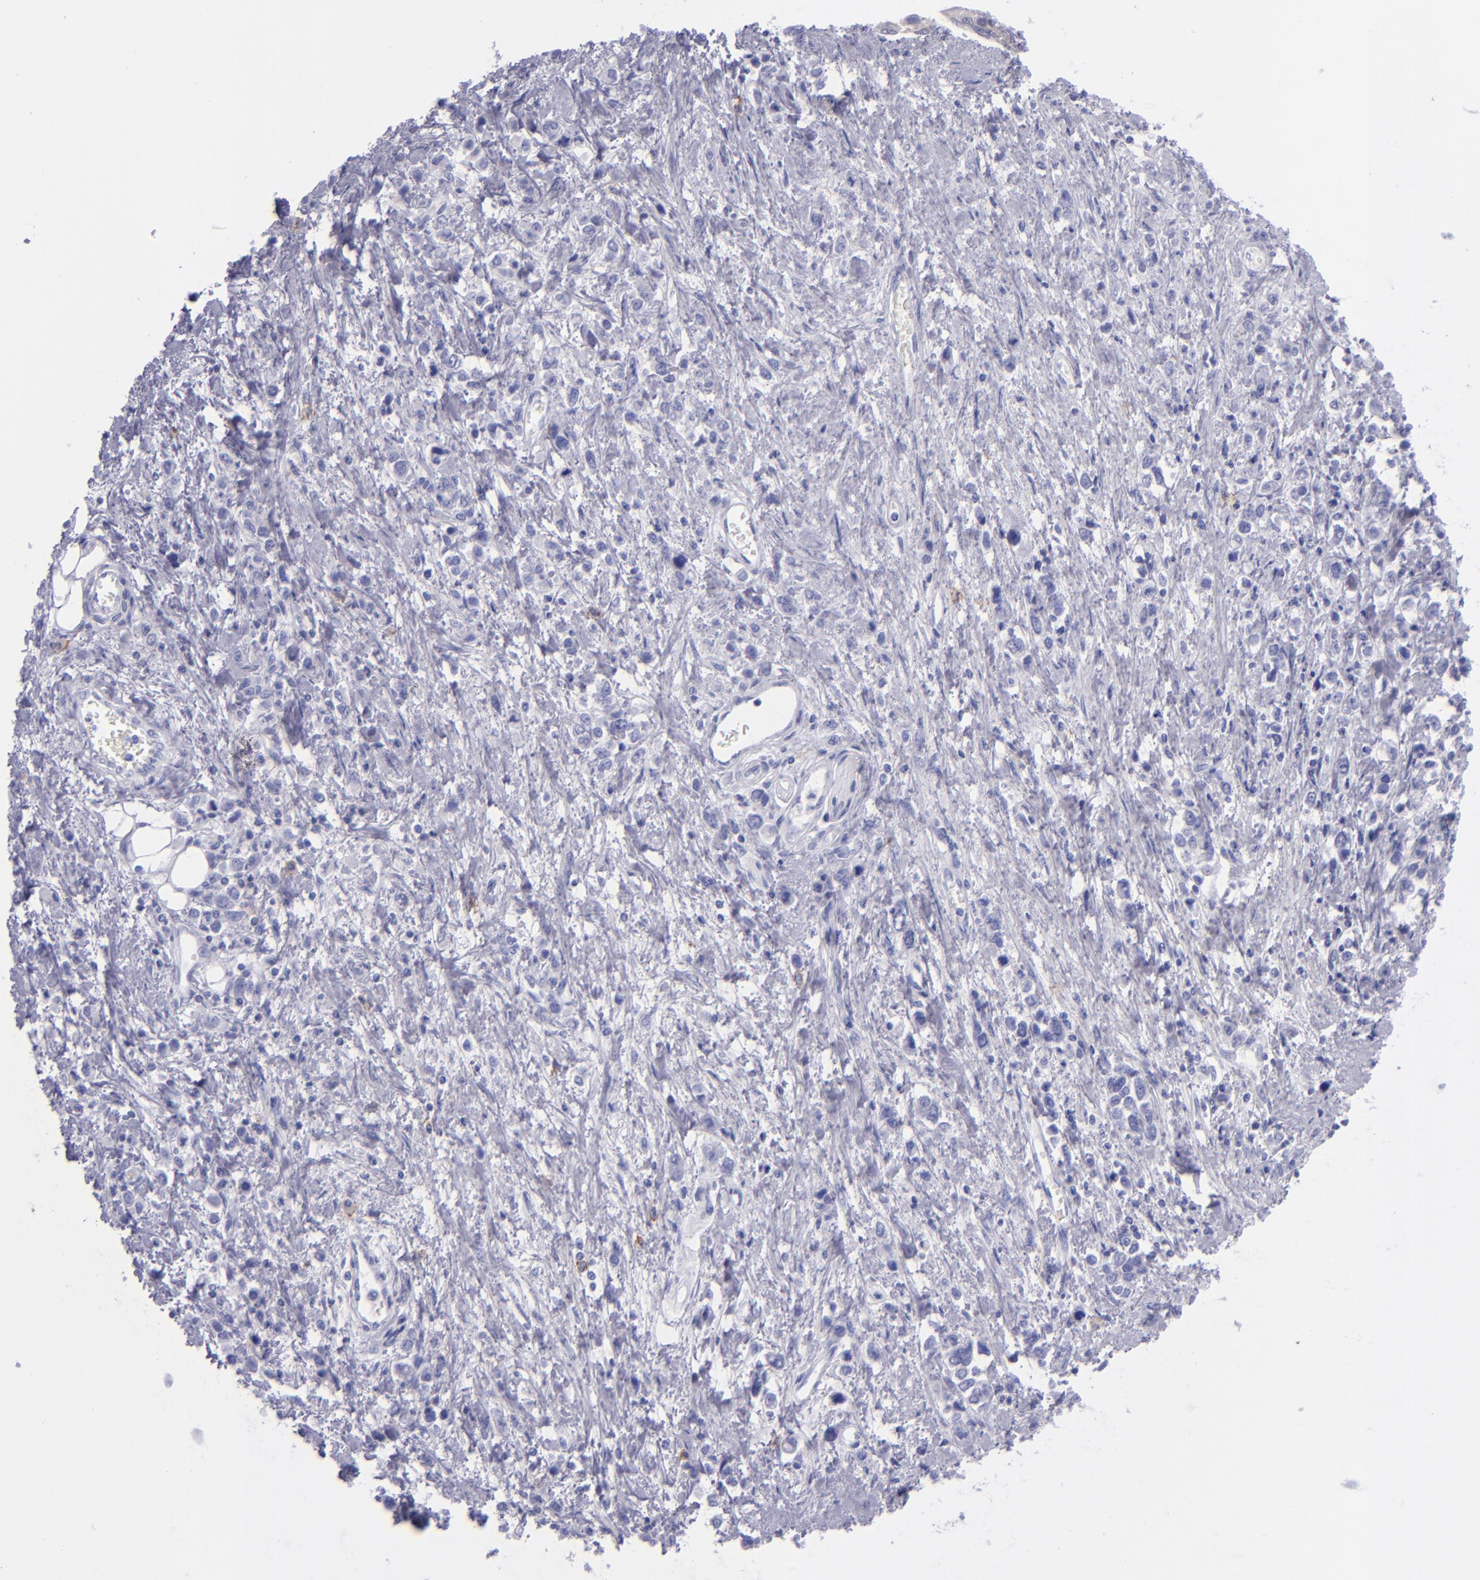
{"staining": {"intensity": "negative", "quantity": "none", "location": "none"}, "tissue": "stomach cancer", "cell_type": "Tumor cells", "image_type": "cancer", "snomed": [{"axis": "morphology", "description": "Adenocarcinoma, NOS"}, {"axis": "topography", "description": "Stomach, upper"}], "caption": "Immunohistochemical staining of human stomach adenocarcinoma exhibits no significant staining in tumor cells.", "gene": "CD82", "patient": {"sex": "male", "age": 76}}